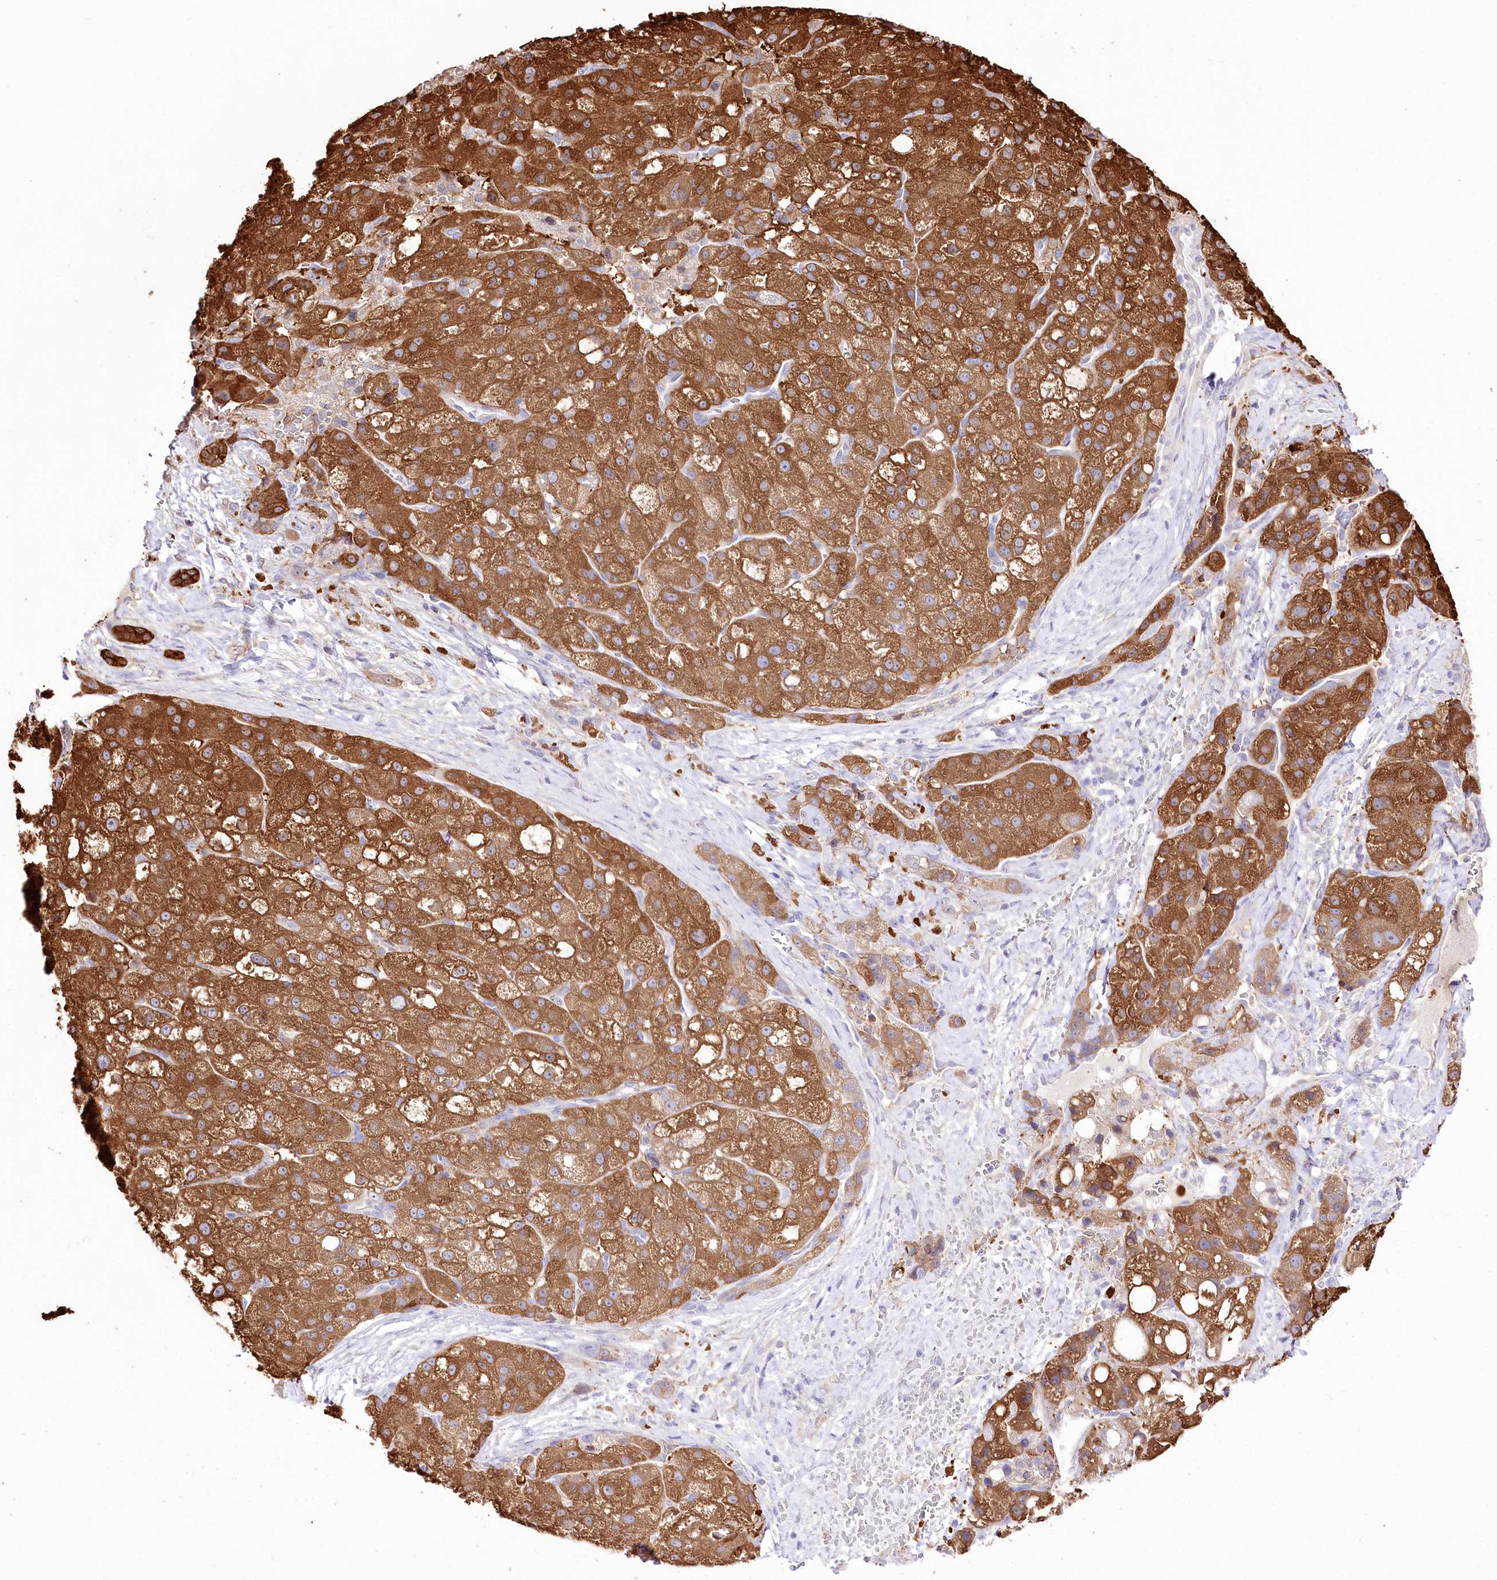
{"staining": {"intensity": "strong", "quantity": ">75%", "location": "cytoplasmic/membranous"}, "tissue": "liver cancer", "cell_type": "Tumor cells", "image_type": "cancer", "snomed": [{"axis": "morphology", "description": "Normal tissue, NOS"}, {"axis": "morphology", "description": "Carcinoma, Hepatocellular, NOS"}, {"axis": "topography", "description": "Liver"}], "caption": "This is a histology image of immunohistochemistry staining of liver hepatocellular carcinoma, which shows strong staining in the cytoplasmic/membranous of tumor cells.", "gene": "UGP2", "patient": {"sex": "male", "age": 57}}